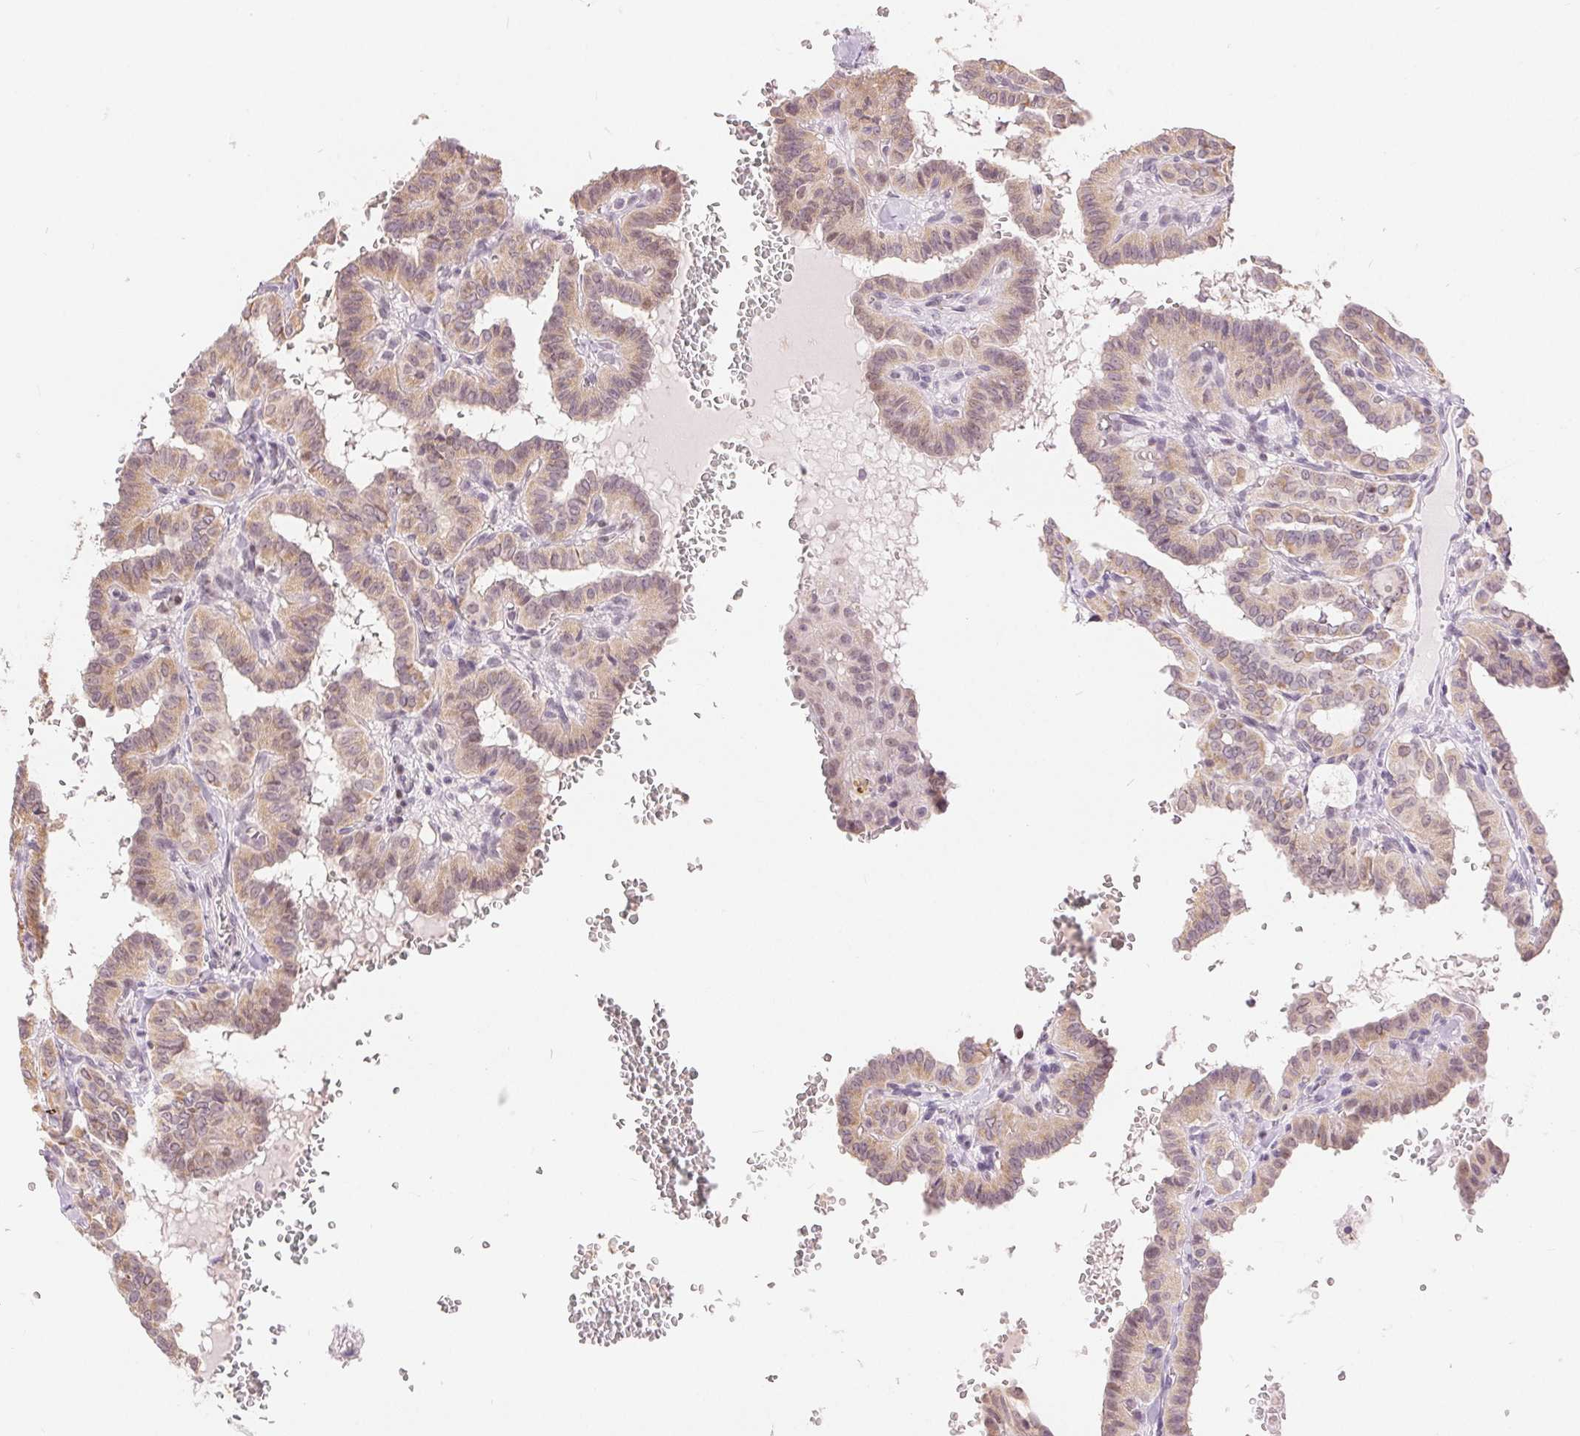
{"staining": {"intensity": "weak", "quantity": ">75%", "location": "cytoplasmic/membranous"}, "tissue": "thyroid cancer", "cell_type": "Tumor cells", "image_type": "cancer", "snomed": [{"axis": "morphology", "description": "Papillary adenocarcinoma, NOS"}, {"axis": "topography", "description": "Thyroid gland"}], "caption": "A low amount of weak cytoplasmic/membranous expression is seen in approximately >75% of tumor cells in papillary adenocarcinoma (thyroid) tissue.", "gene": "POU2F2", "patient": {"sex": "female", "age": 21}}